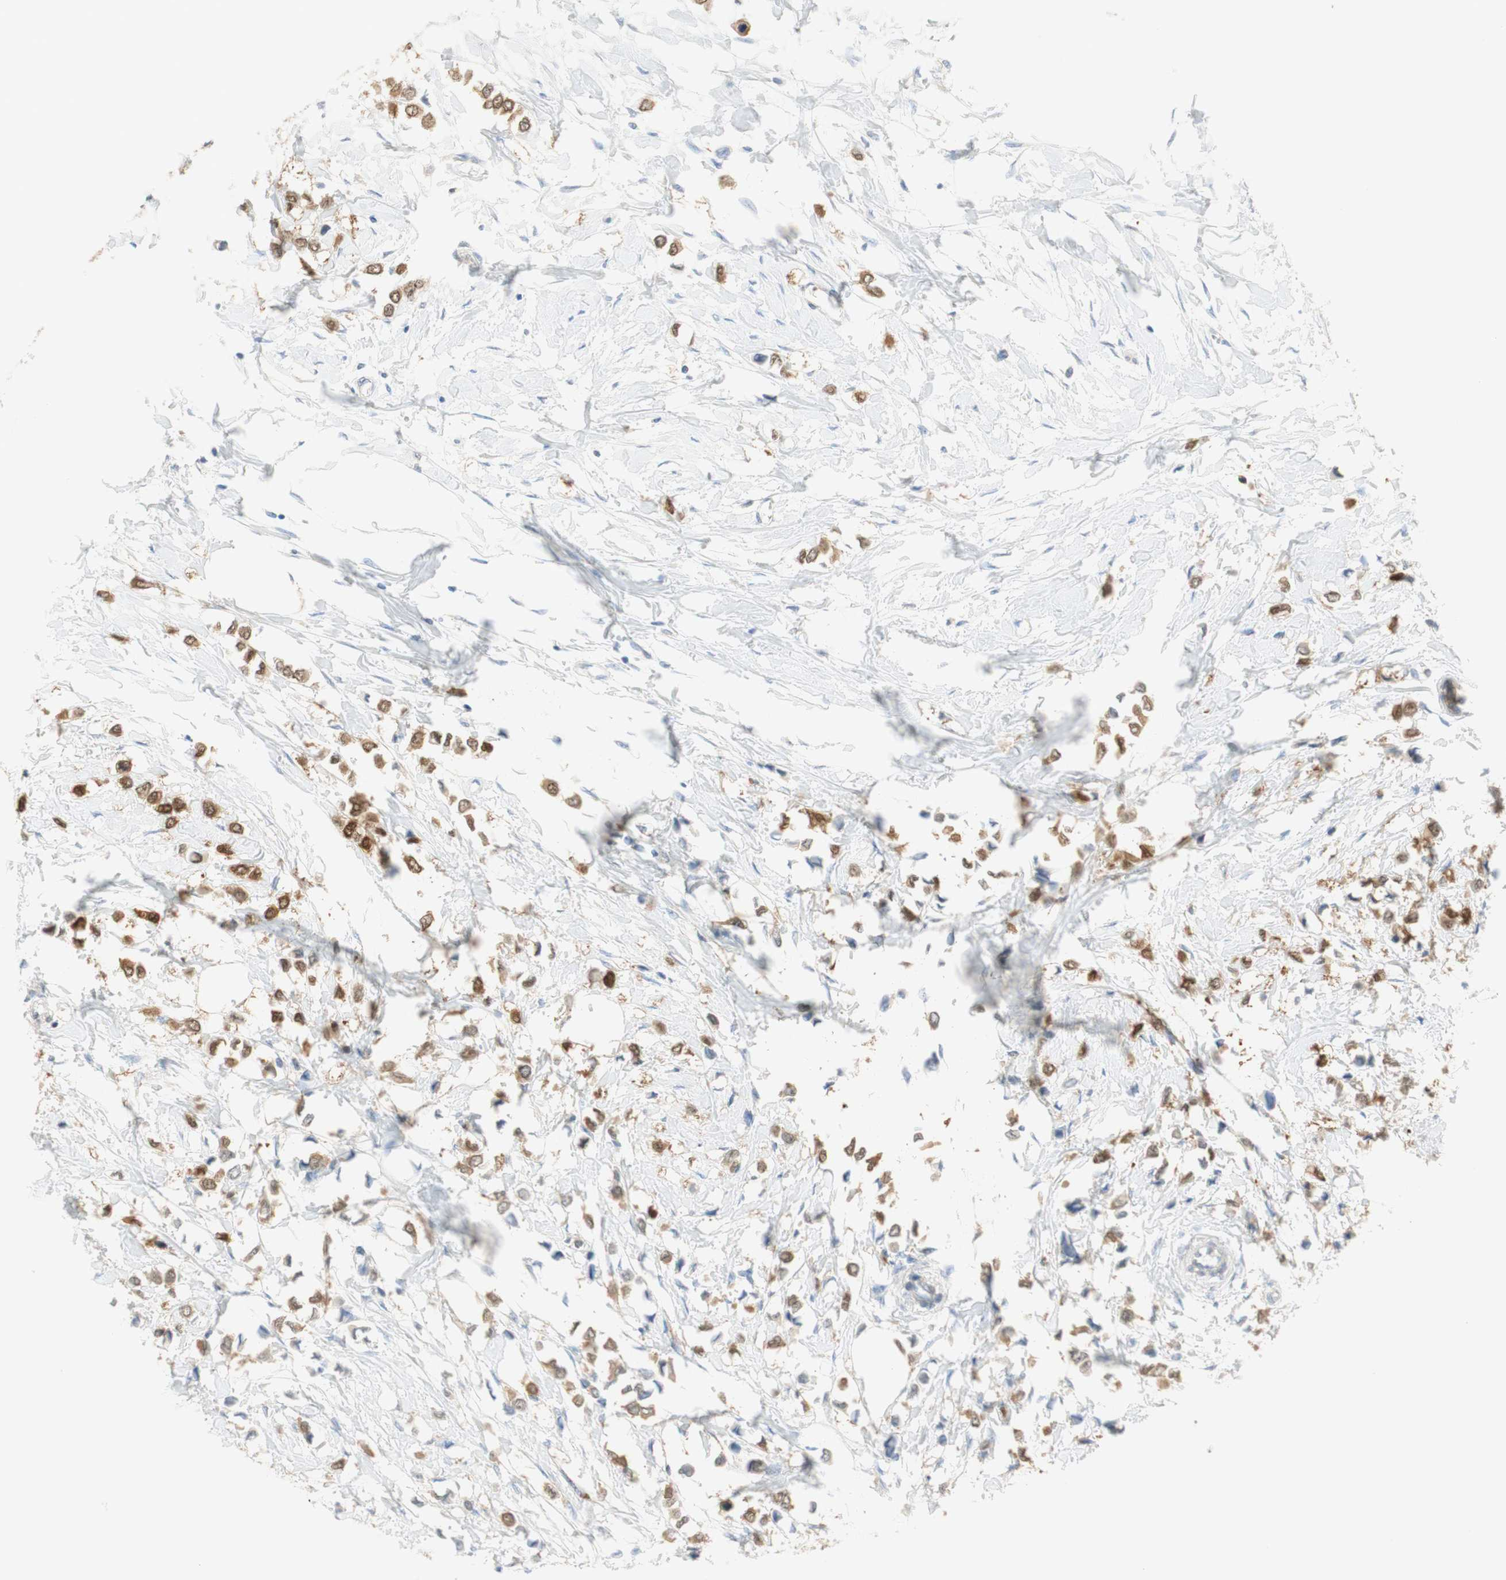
{"staining": {"intensity": "moderate", "quantity": ">75%", "location": "cytoplasmic/membranous,nuclear"}, "tissue": "breast cancer", "cell_type": "Tumor cells", "image_type": "cancer", "snomed": [{"axis": "morphology", "description": "Lobular carcinoma"}, {"axis": "topography", "description": "Breast"}], "caption": "This is a micrograph of immunohistochemistry staining of breast cancer, which shows moderate positivity in the cytoplasmic/membranous and nuclear of tumor cells.", "gene": "SELENBP1", "patient": {"sex": "female", "age": 51}}